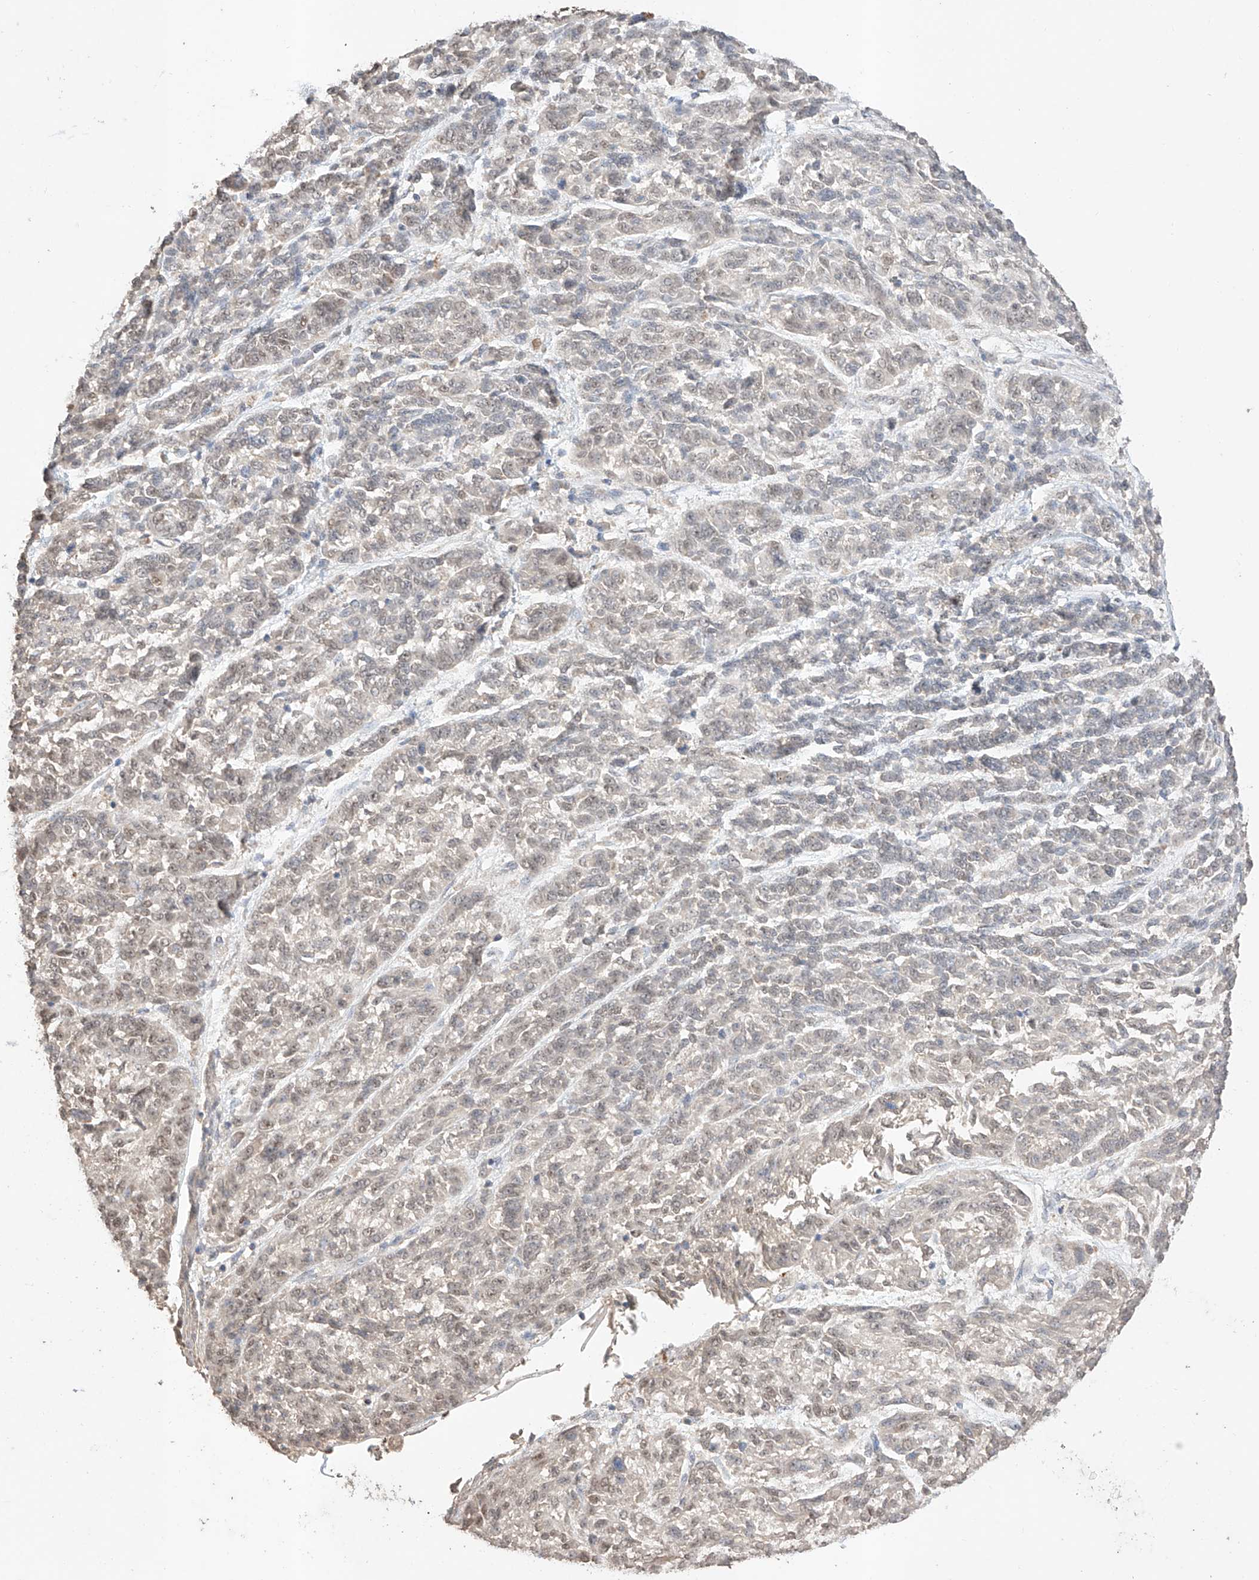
{"staining": {"intensity": "weak", "quantity": "<25%", "location": "nuclear"}, "tissue": "melanoma", "cell_type": "Tumor cells", "image_type": "cancer", "snomed": [{"axis": "morphology", "description": "Malignant melanoma, NOS"}, {"axis": "topography", "description": "Skin"}], "caption": "Immunohistochemical staining of melanoma exhibits no significant staining in tumor cells. The staining is performed using DAB brown chromogen with nuclei counter-stained in using hematoxylin.", "gene": "APIP", "patient": {"sex": "male", "age": 53}}